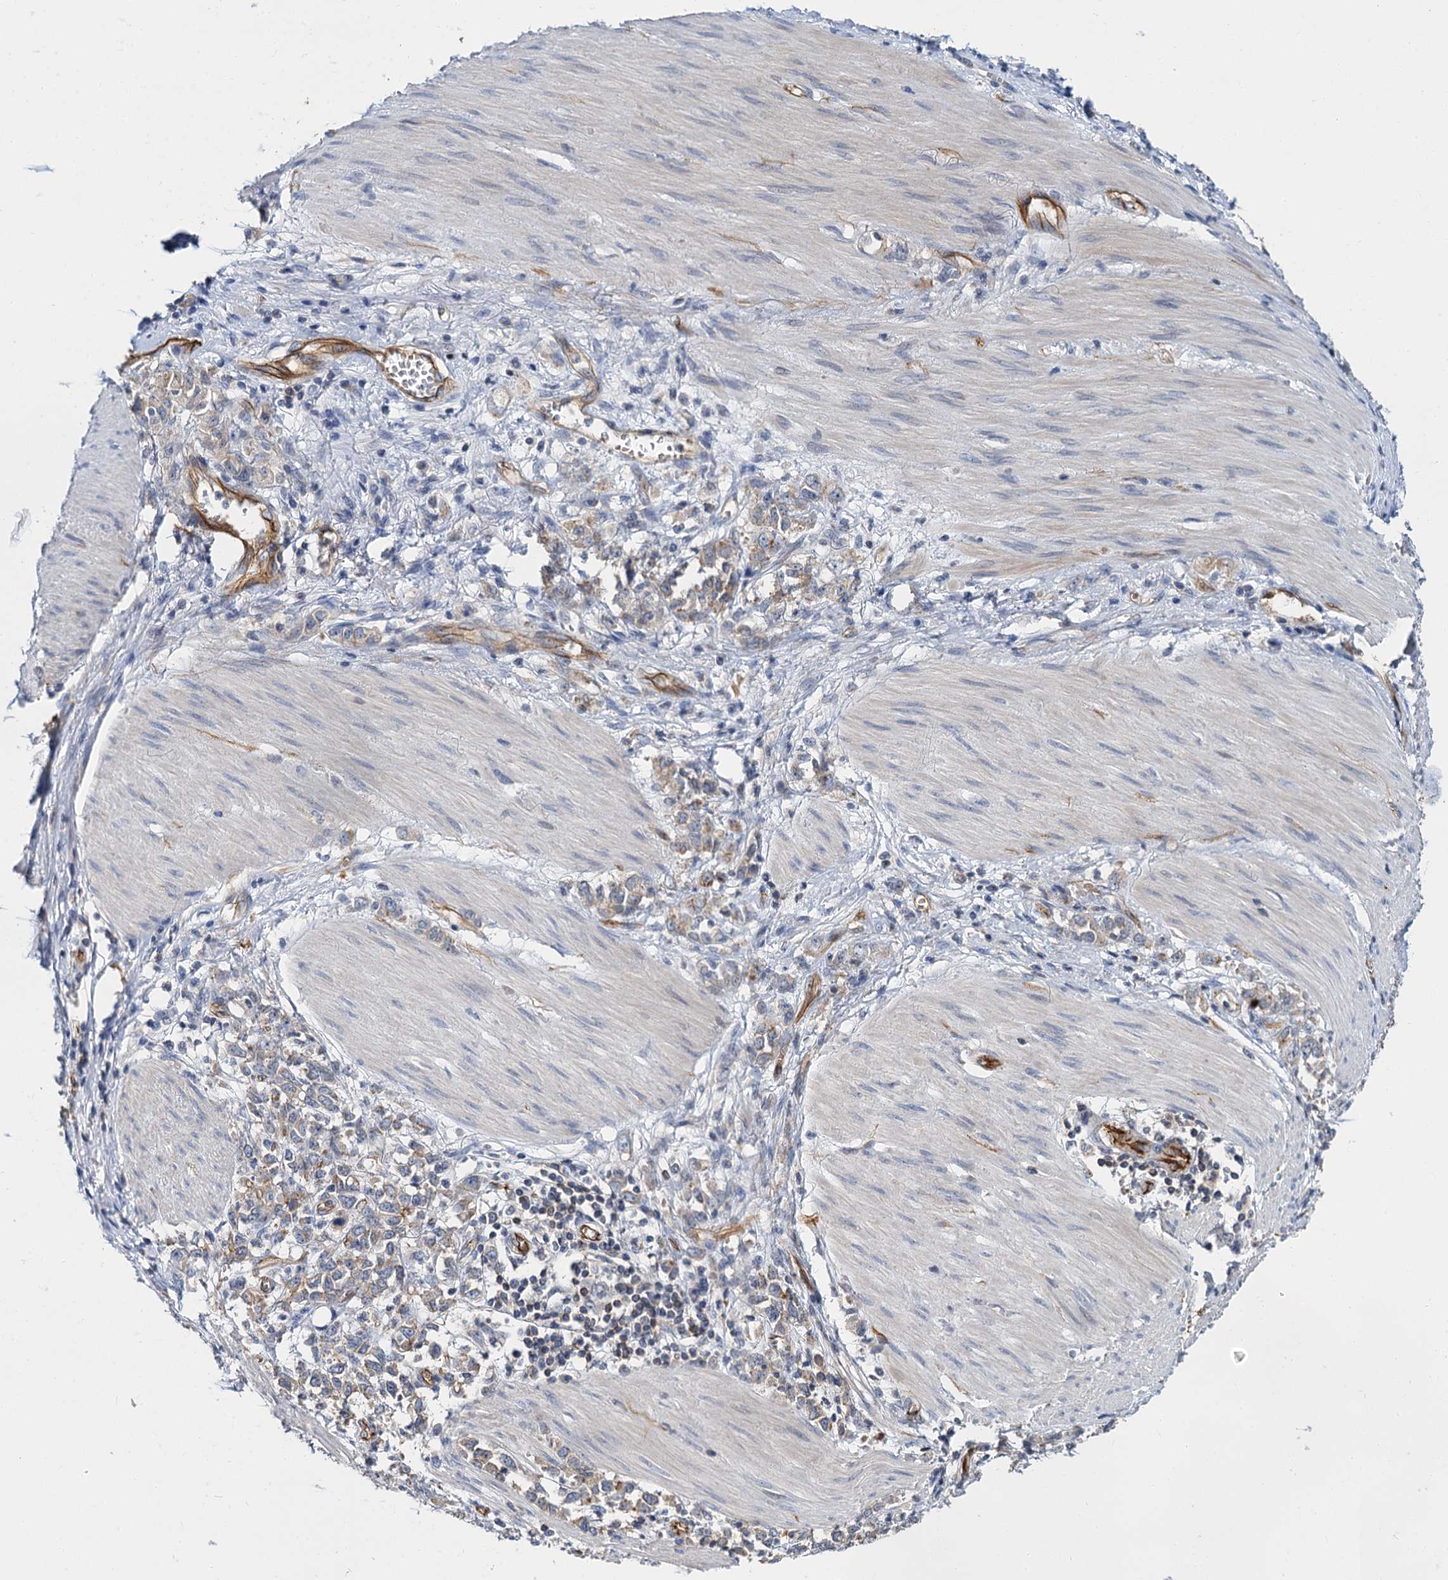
{"staining": {"intensity": "weak", "quantity": "25%-75%", "location": "cytoplasmic/membranous"}, "tissue": "stomach cancer", "cell_type": "Tumor cells", "image_type": "cancer", "snomed": [{"axis": "morphology", "description": "Adenocarcinoma, NOS"}, {"axis": "topography", "description": "Stomach"}], "caption": "DAB immunohistochemical staining of stomach cancer reveals weak cytoplasmic/membranous protein expression in about 25%-75% of tumor cells. Nuclei are stained in blue.", "gene": "ABLIM1", "patient": {"sex": "female", "age": 76}}